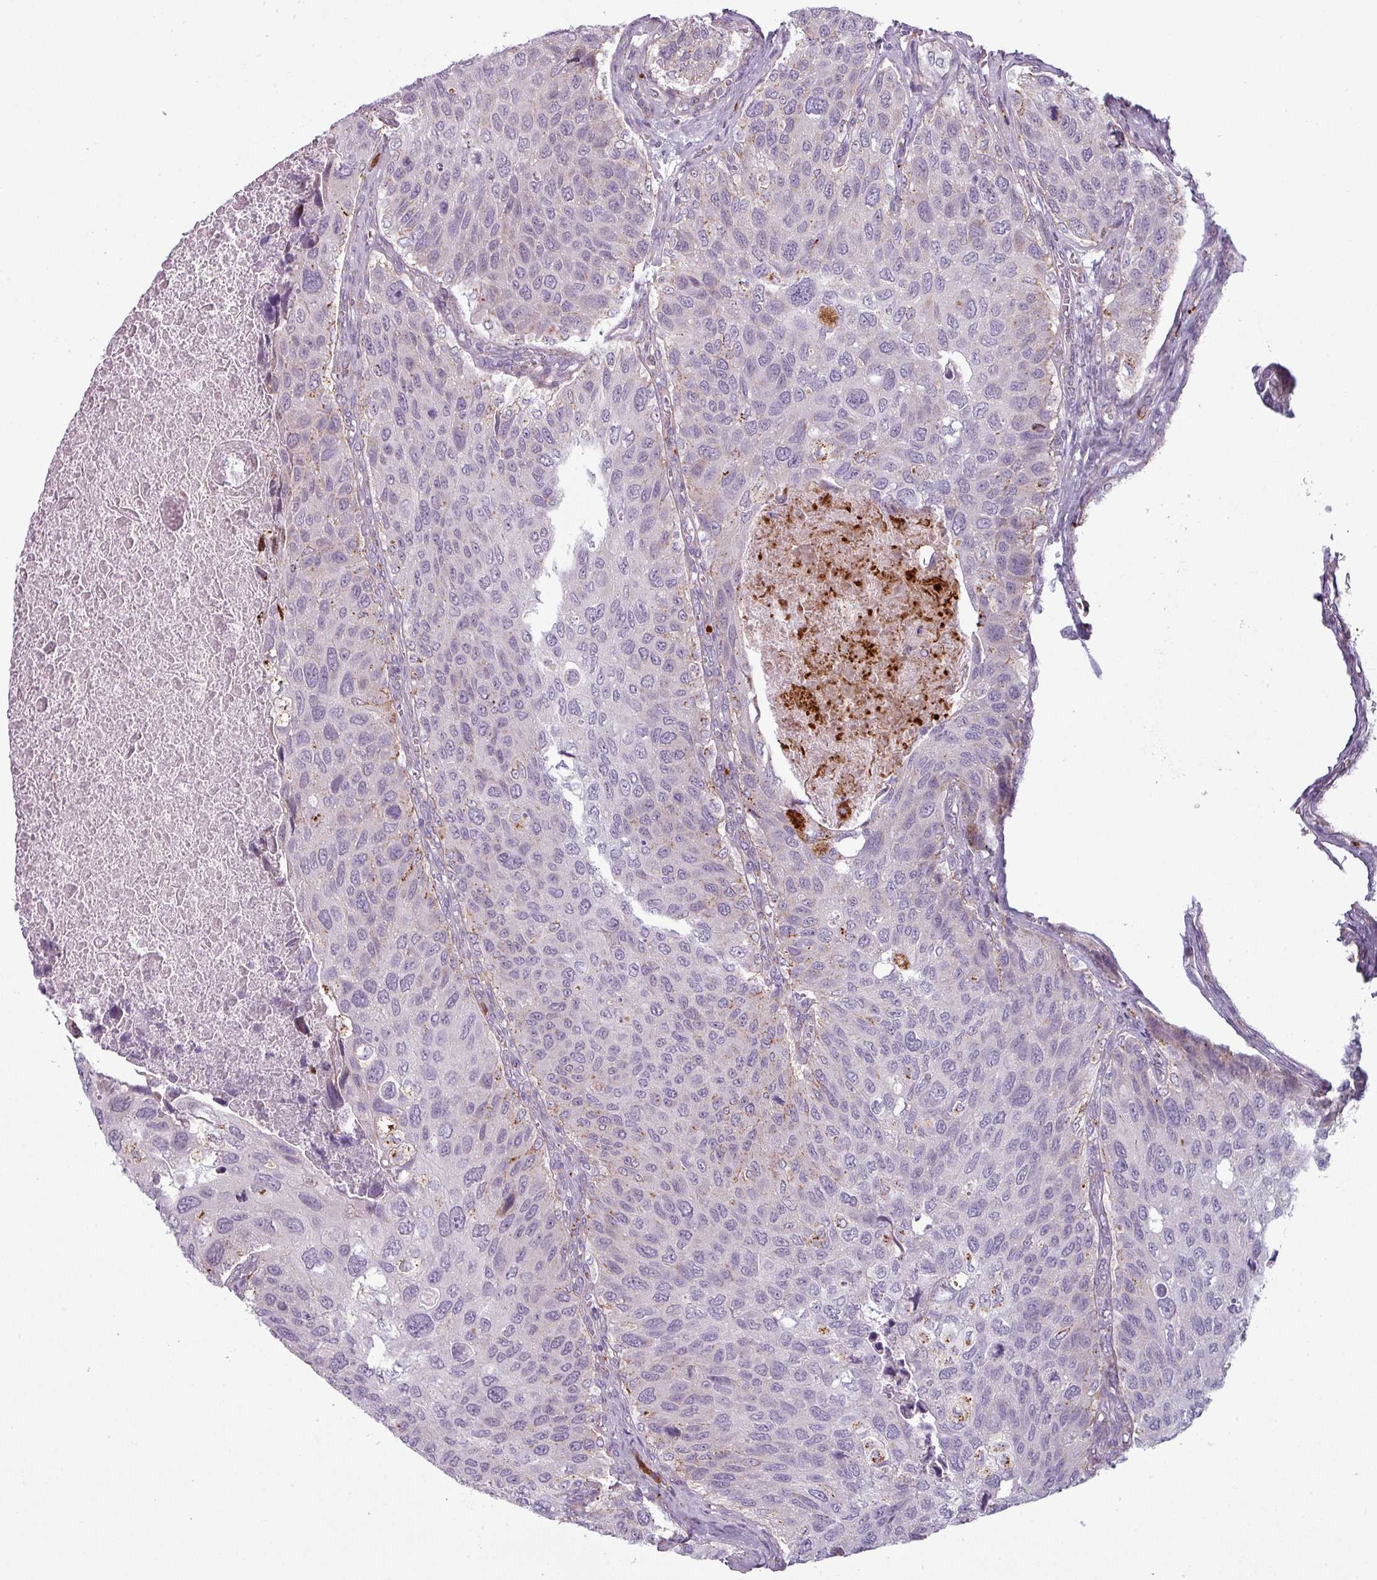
{"staining": {"intensity": "weak", "quantity": "<25%", "location": "cytoplasmic/membranous"}, "tissue": "urothelial cancer", "cell_type": "Tumor cells", "image_type": "cancer", "snomed": [{"axis": "morphology", "description": "Urothelial carcinoma, NOS"}, {"axis": "topography", "description": "Urinary bladder"}], "caption": "An IHC micrograph of urothelial cancer is shown. There is no staining in tumor cells of urothelial cancer. (DAB (3,3'-diaminobenzidine) IHC with hematoxylin counter stain).", "gene": "MAP7D2", "patient": {"sex": "male", "age": 80}}